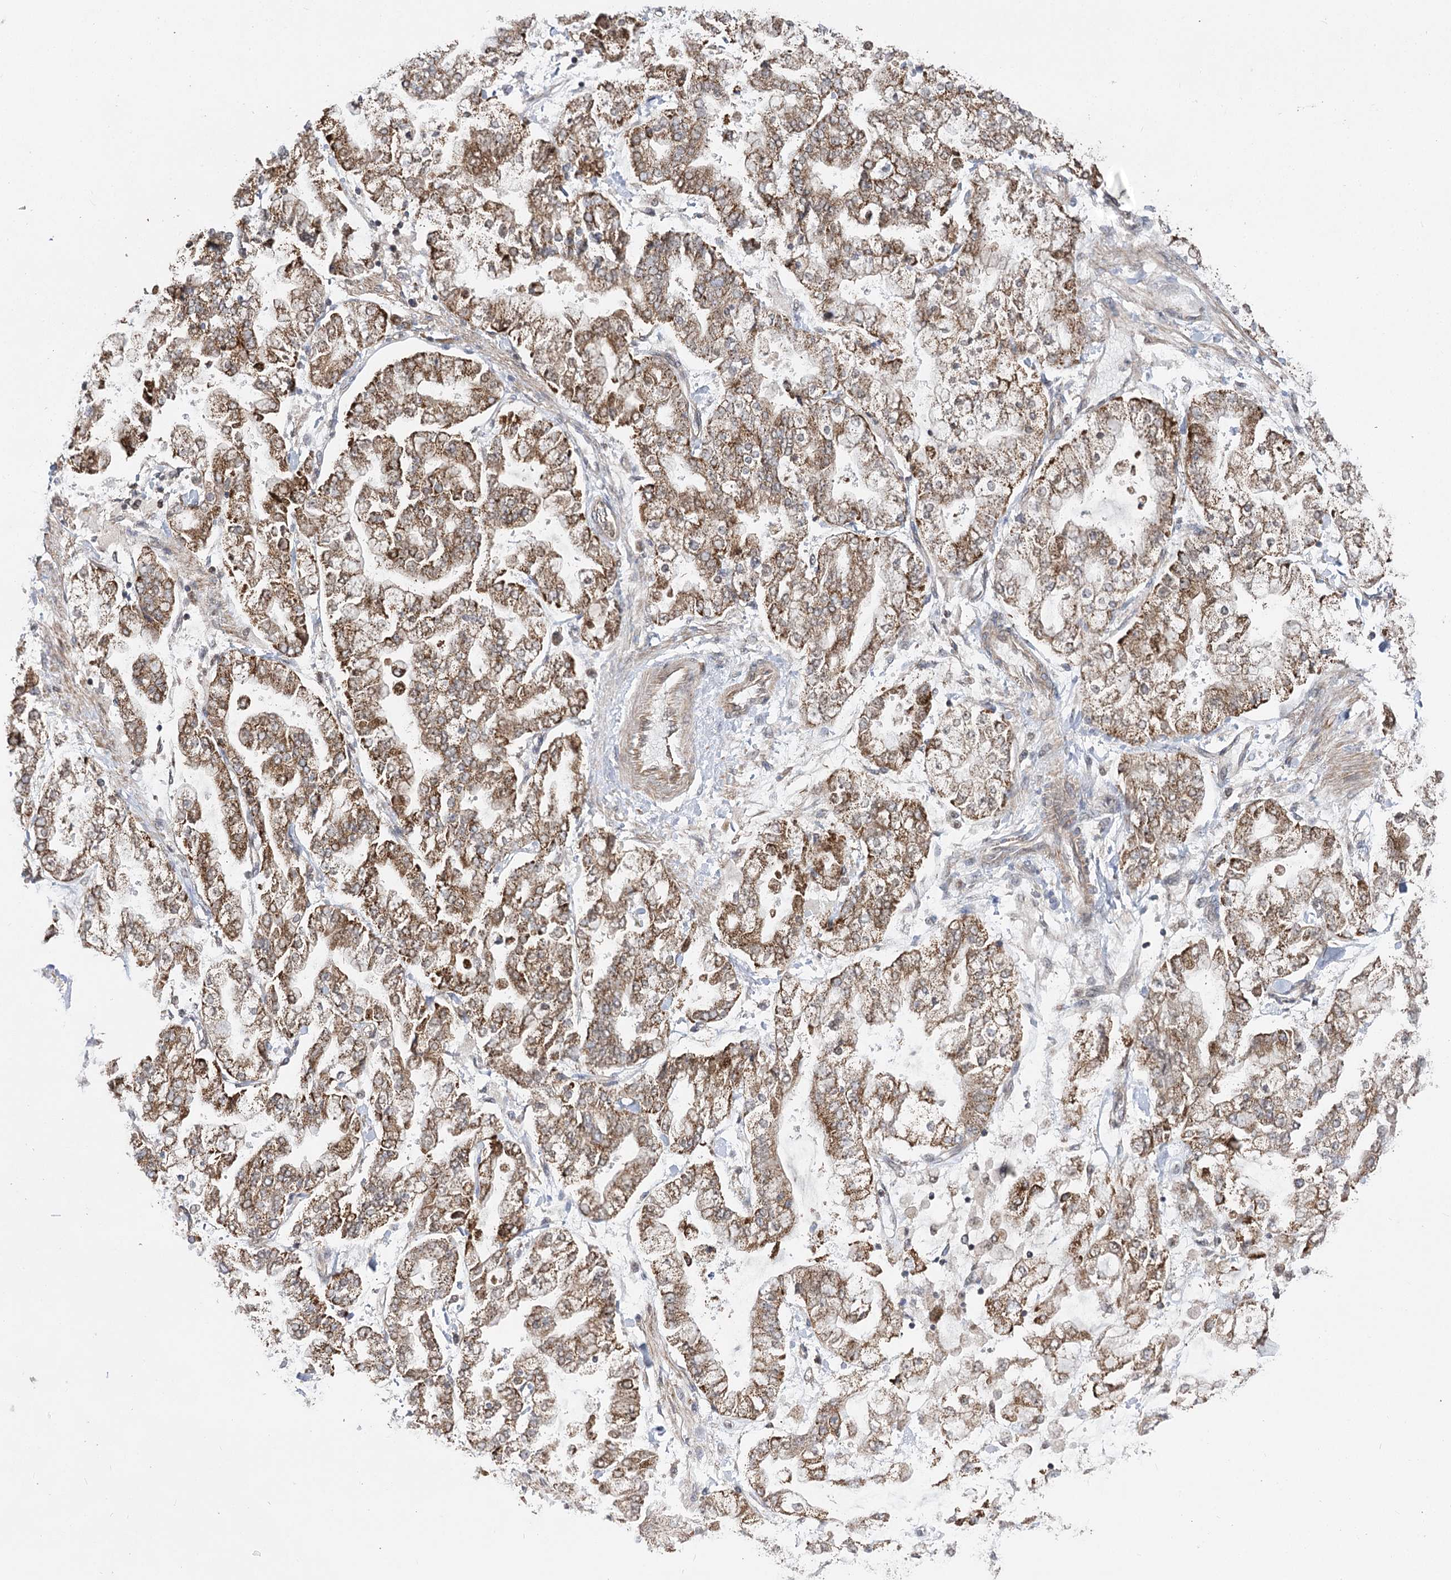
{"staining": {"intensity": "moderate", "quantity": ">75%", "location": "cytoplasmic/membranous"}, "tissue": "stomach cancer", "cell_type": "Tumor cells", "image_type": "cancer", "snomed": [{"axis": "morphology", "description": "Normal tissue, NOS"}, {"axis": "morphology", "description": "Adenocarcinoma, NOS"}, {"axis": "topography", "description": "Stomach, upper"}, {"axis": "topography", "description": "Stomach"}], "caption": "Protein expression analysis of human stomach cancer reveals moderate cytoplasmic/membranous expression in approximately >75% of tumor cells.", "gene": "SLC4A1AP", "patient": {"sex": "male", "age": 76}}